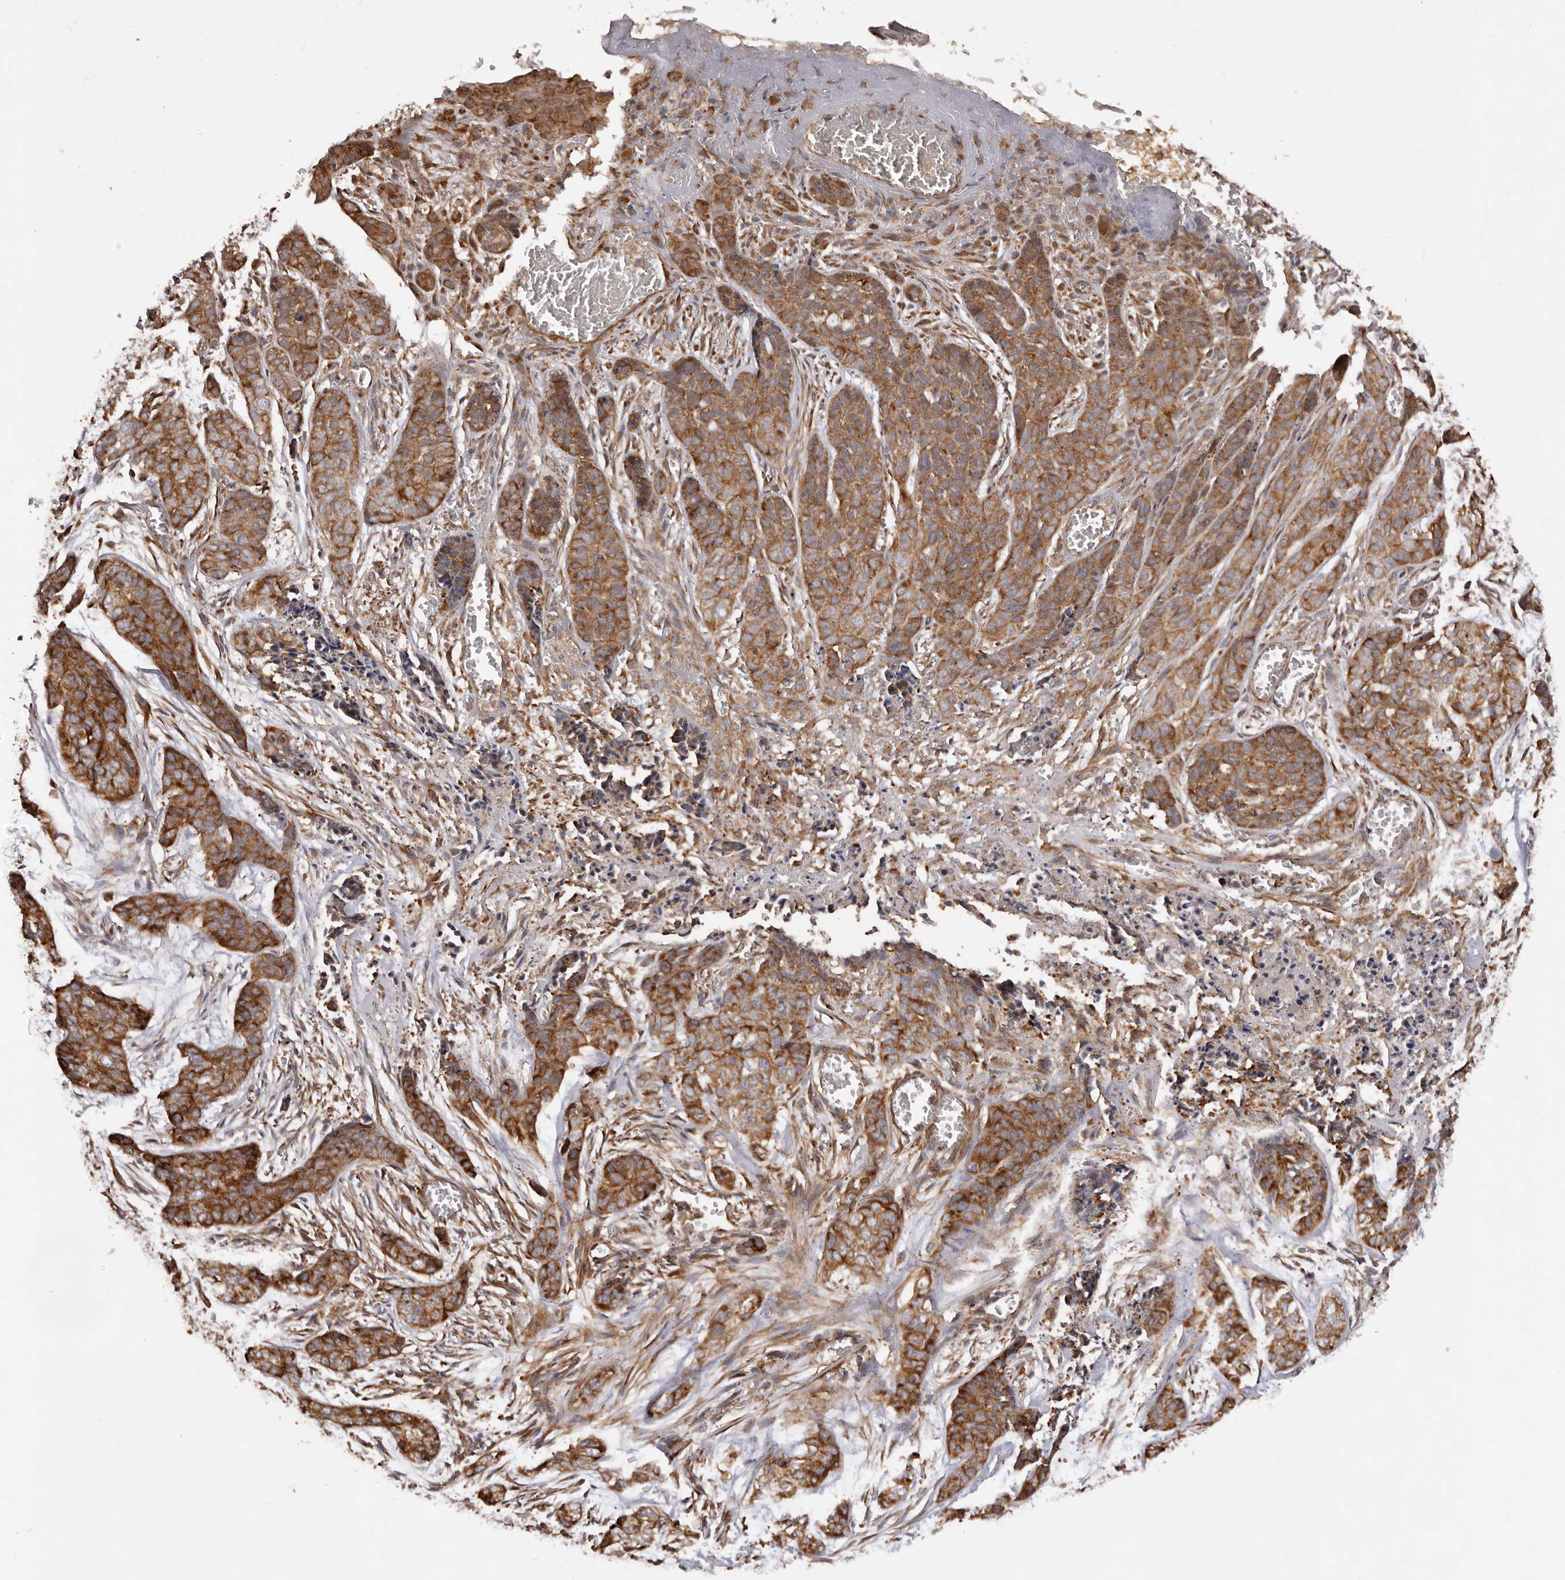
{"staining": {"intensity": "strong", "quantity": ">75%", "location": "cytoplasmic/membranous"}, "tissue": "skin cancer", "cell_type": "Tumor cells", "image_type": "cancer", "snomed": [{"axis": "morphology", "description": "Basal cell carcinoma"}, {"axis": "topography", "description": "Skin"}], "caption": "IHC (DAB) staining of human skin cancer displays strong cytoplasmic/membranous protein staining in approximately >75% of tumor cells.", "gene": "RPS6", "patient": {"sex": "female", "age": 64}}